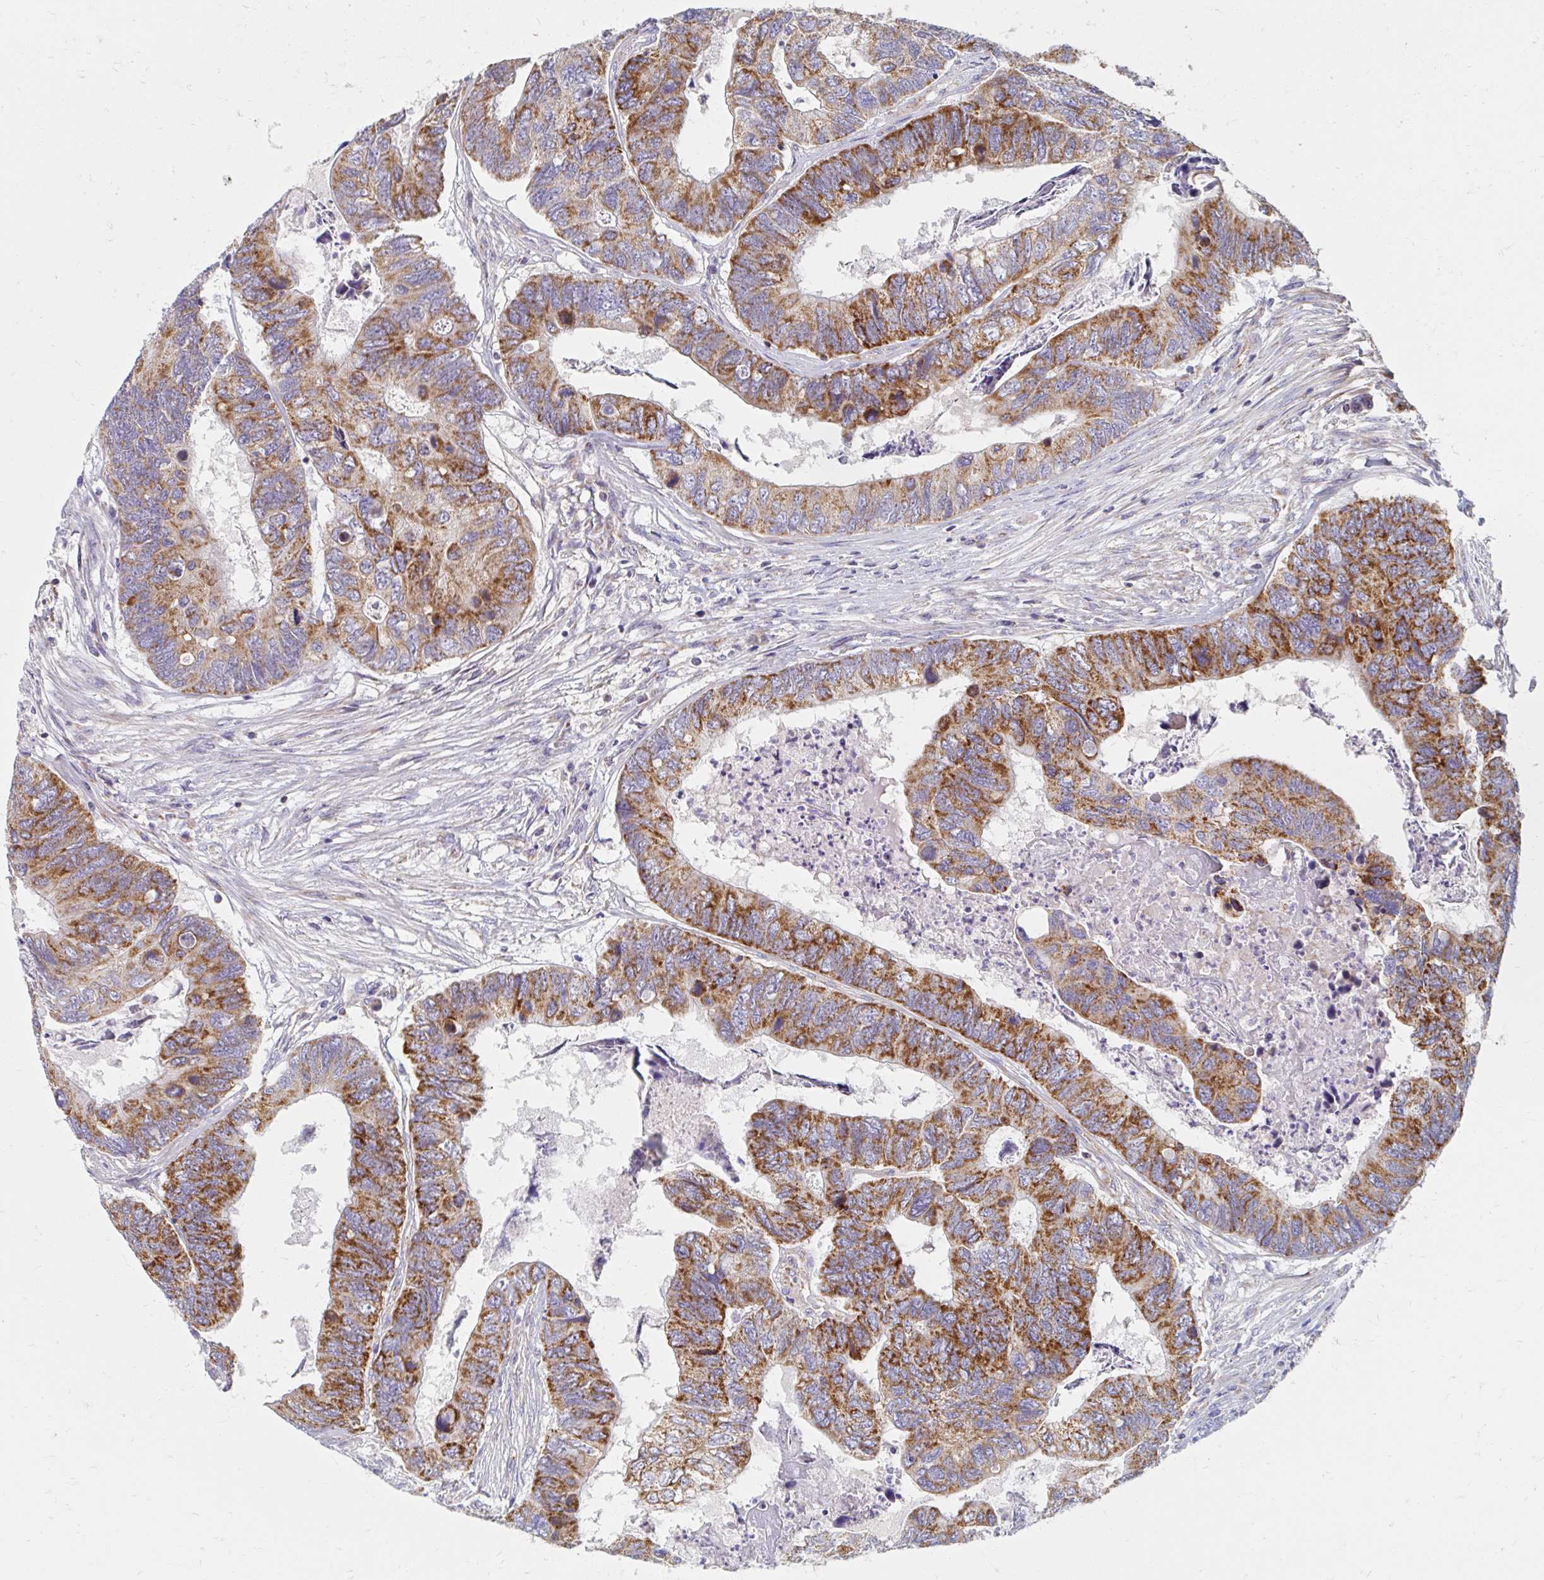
{"staining": {"intensity": "strong", "quantity": ">75%", "location": "cytoplasmic/membranous"}, "tissue": "colorectal cancer", "cell_type": "Tumor cells", "image_type": "cancer", "snomed": [{"axis": "morphology", "description": "Adenocarcinoma, NOS"}, {"axis": "topography", "description": "Colon"}], "caption": "Immunohistochemical staining of human colorectal cancer (adenocarcinoma) displays high levels of strong cytoplasmic/membranous protein expression in about >75% of tumor cells. (DAB (3,3'-diaminobenzidine) IHC, brown staining for protein, blue staining for nuclei).", "gene": "MAVS", "patient": {"sex": "female", "age": 67}}